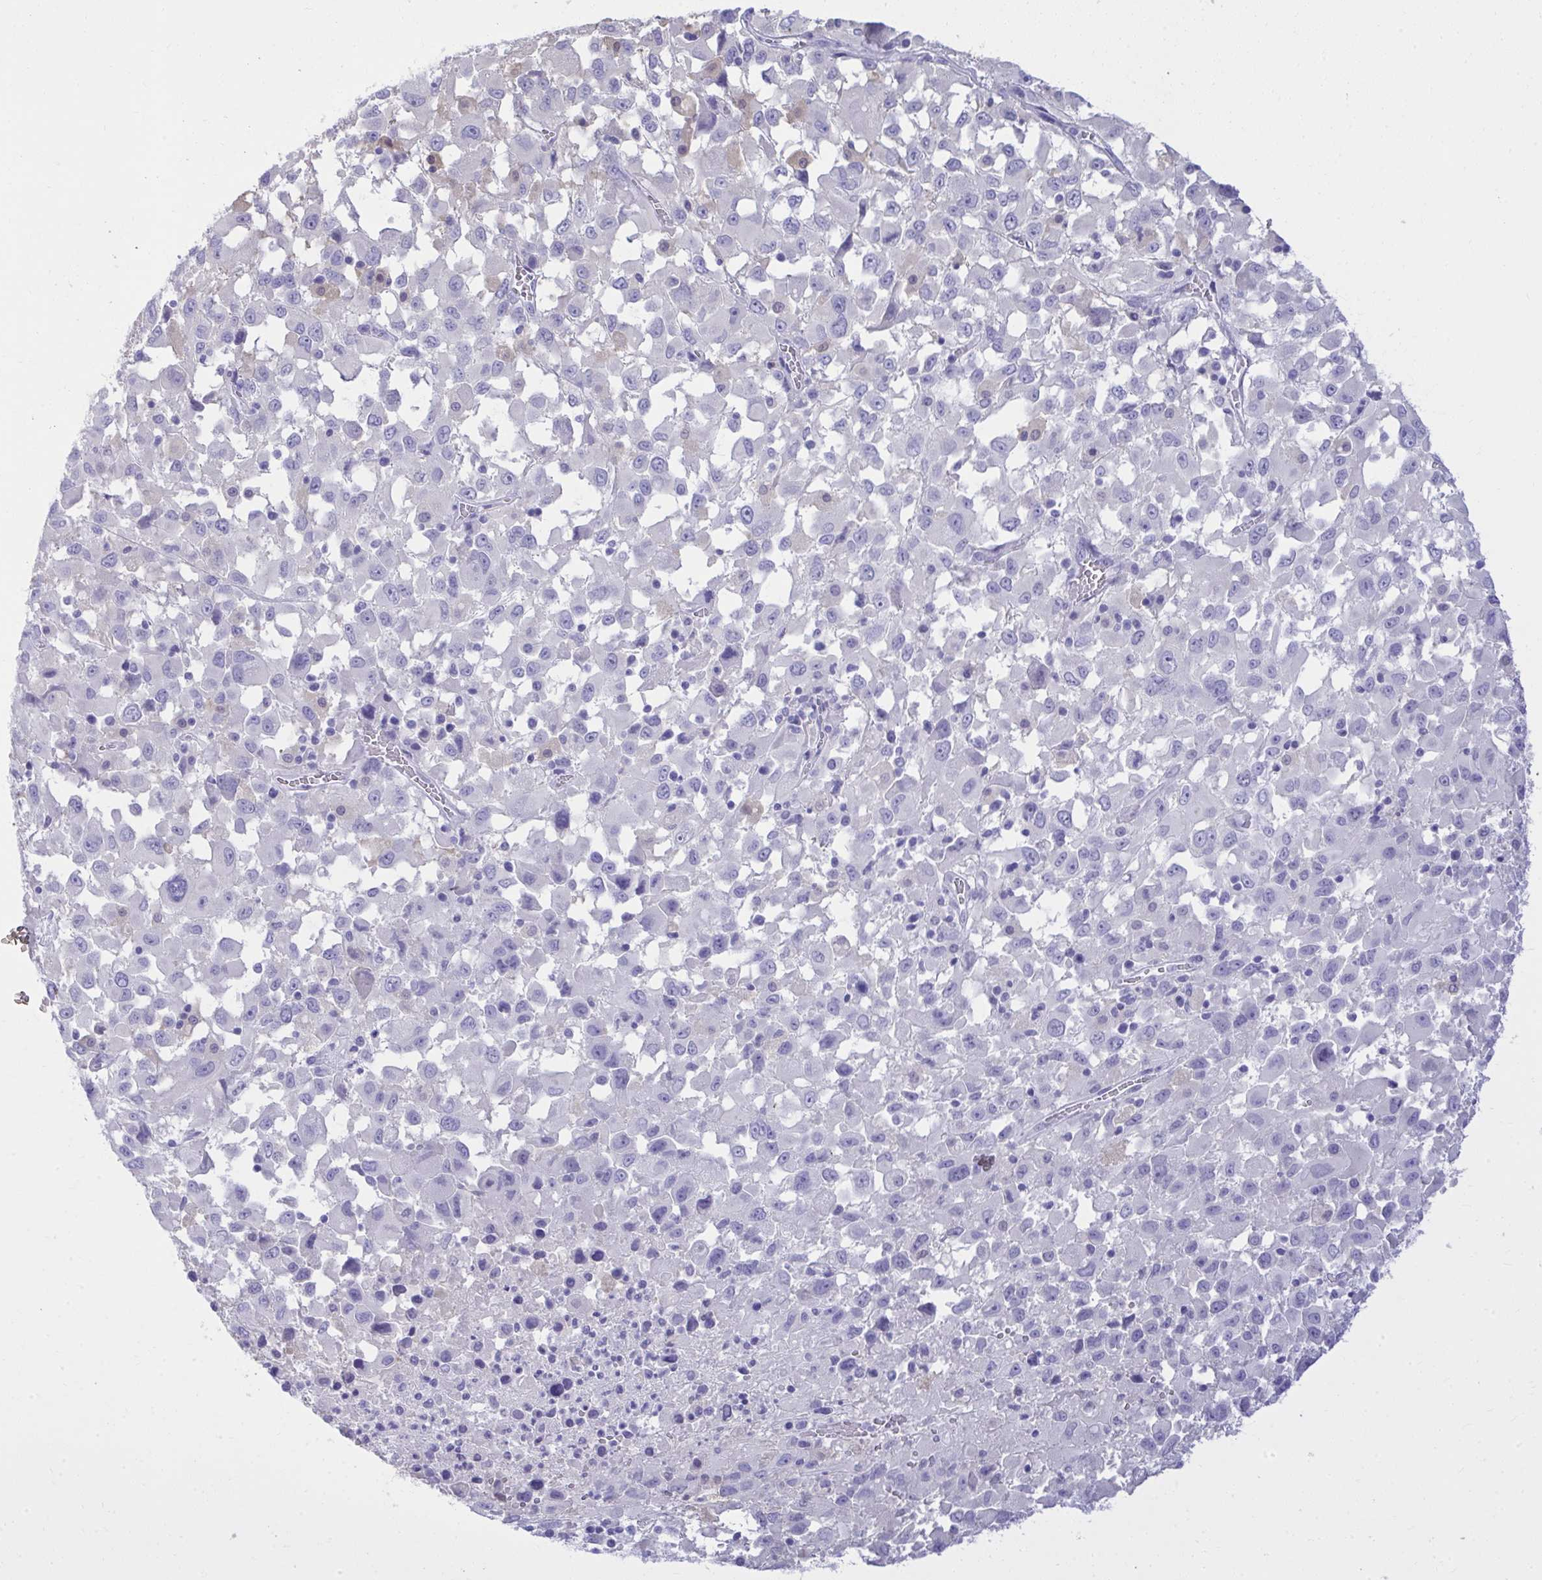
{"staining": {"intensity": "negative", "quantity": "none", "location": "none"}, "tissue": "melanoma", "cell_type": "Tumor cells", "image_type": "cancer", "snomed": [{"axis": "morphology", "description": "Malignant melanoma, Metastatic site"}, {"axis": "topography", "description": "Soft tissue"}], "caption": "An image of malignant melanoma (metastatic site) stained for a protein demonstrates no brown staining in tumor cells.", "gene": "PSD", "patient": {"sex": "male", "age": 50}}